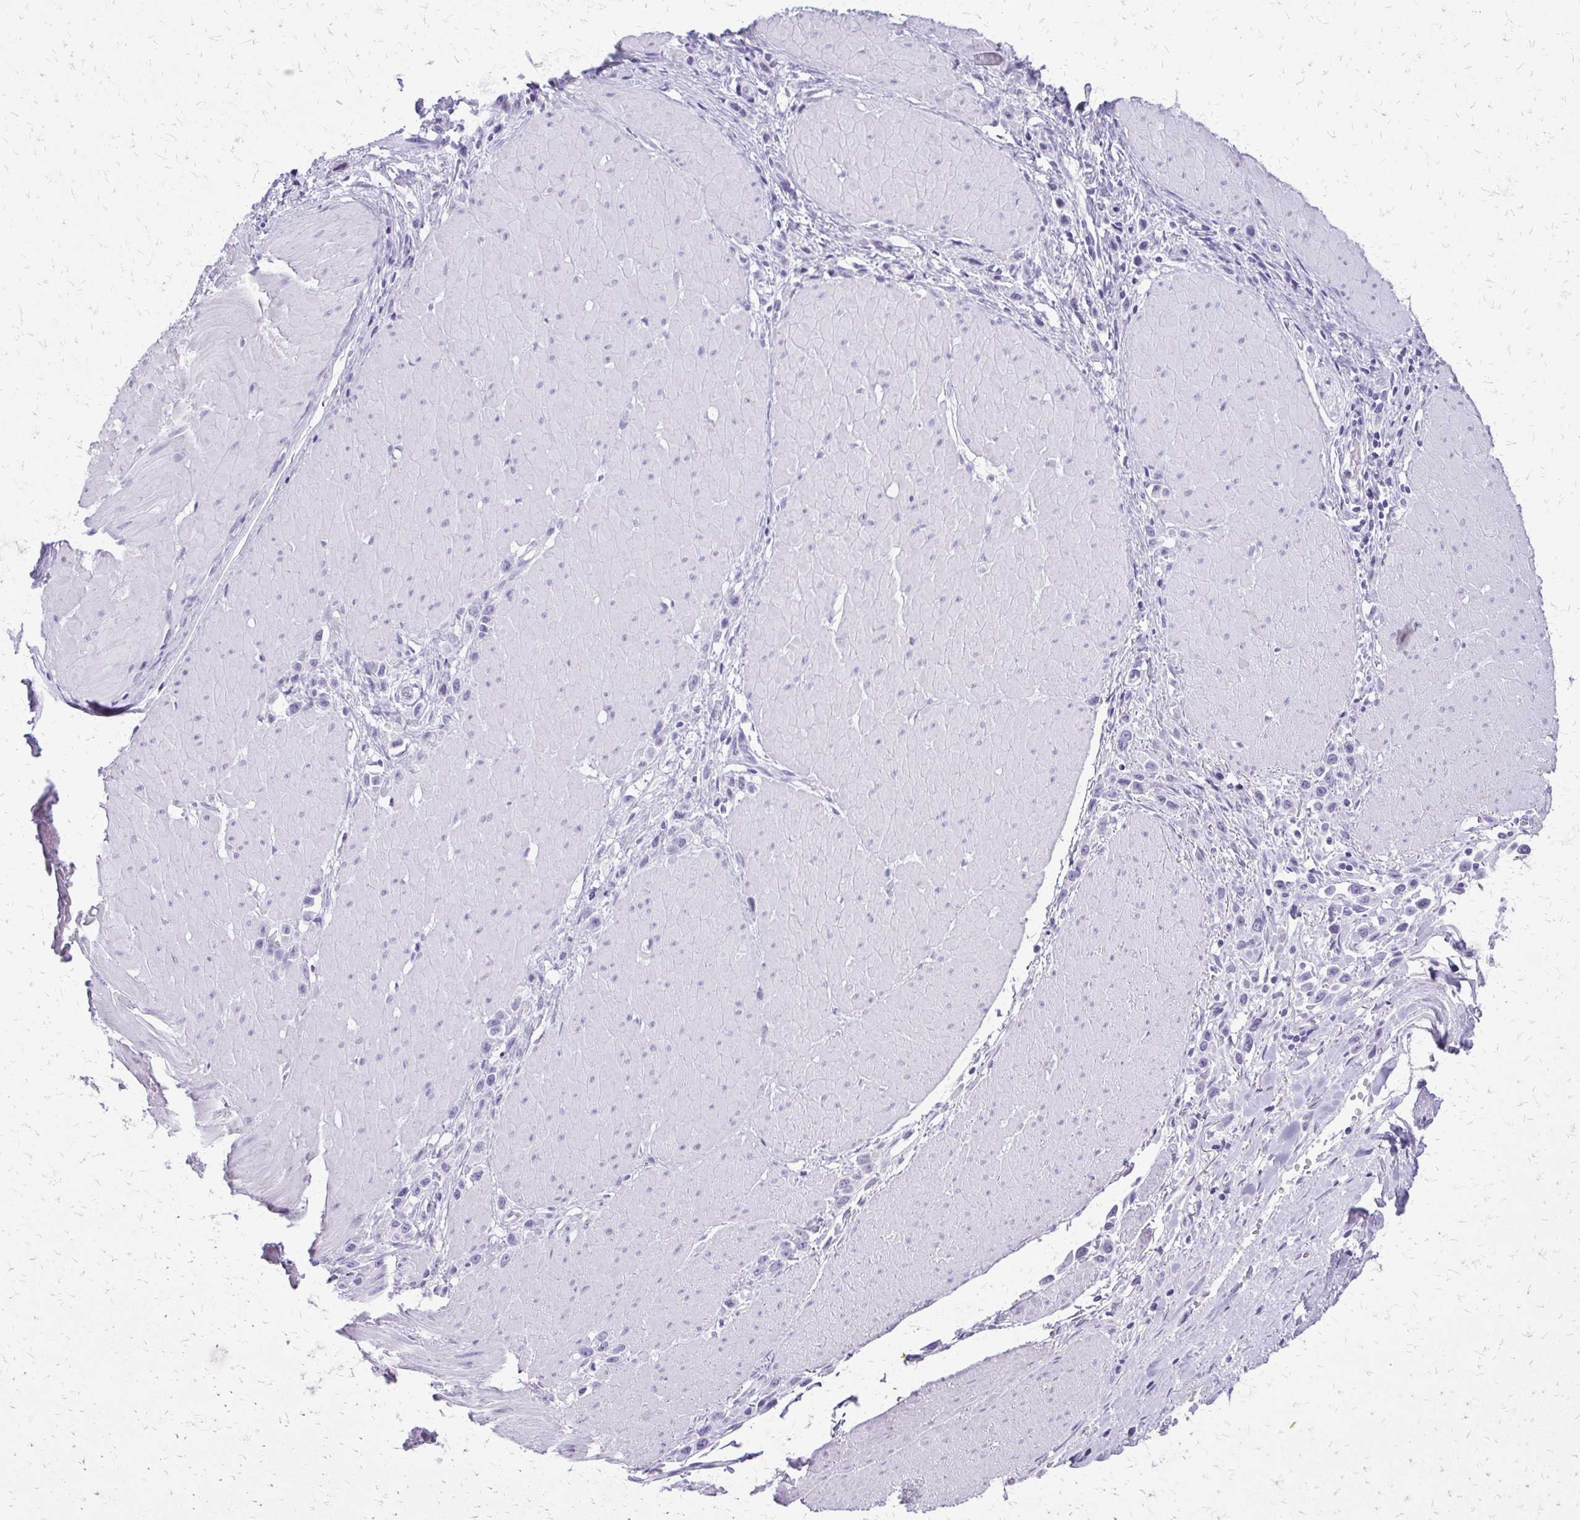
{"staining": {"intensity": "negative", "quantity": "none", "location": "none"}, "tissue": "stomach cancer", "cell_type": "Tumor cells", "image_type": "cancer", "snomed": [{"axis": "morphology", "description": "Adenocarcinoma, NOS"}, {"axis": "topography", "description": "Stomach"}], "caption": "IHC image of neoplastic tissue: adenocarcinoma (stomach) stained with DAB displays no significant protein expression in tumor cells.", "gene": "FAM162B", "patient": {"sex": "male", "age": 47}}